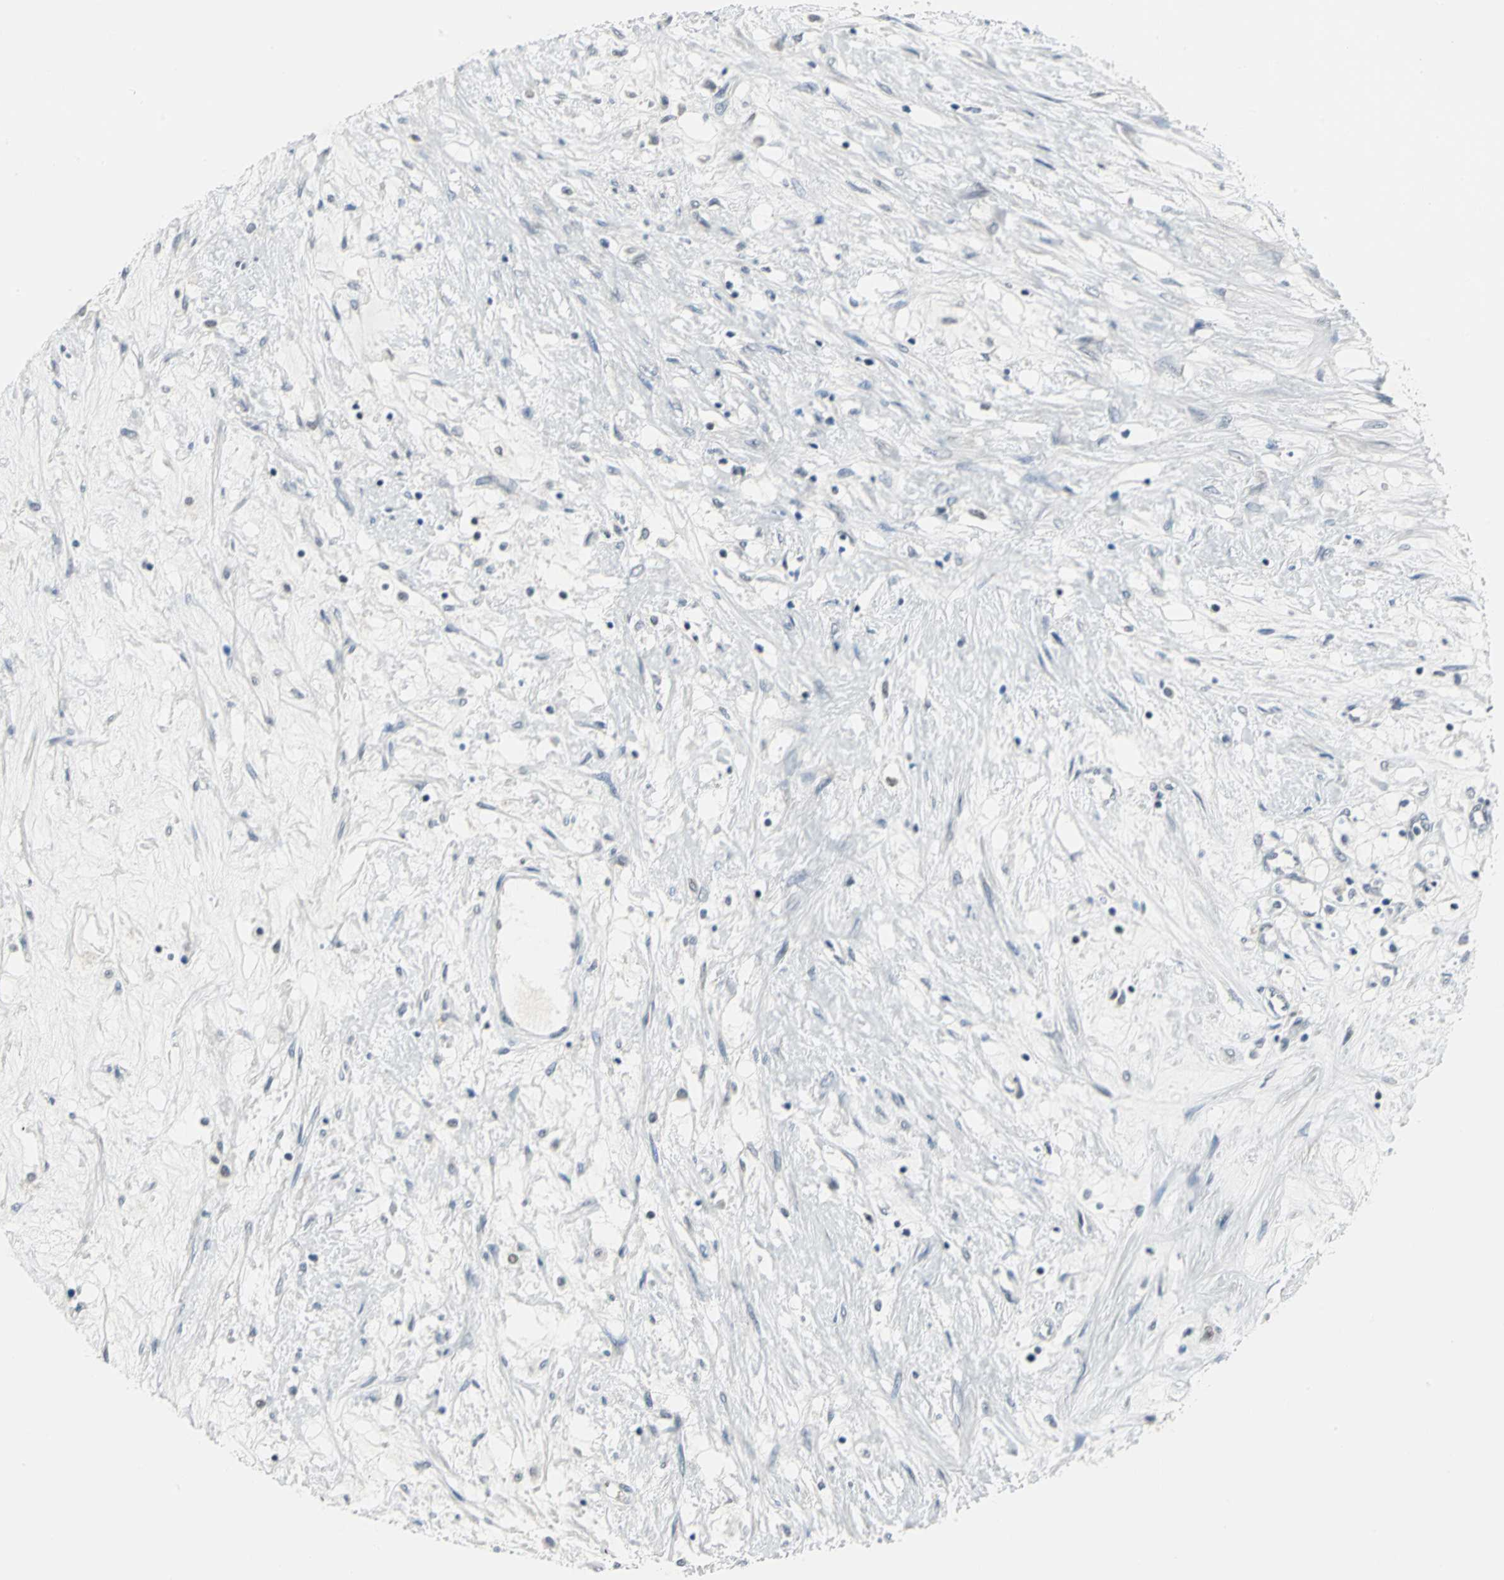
{"staining": {"intensity": "weak", "quantity": "<25%", "location": "nuclear"}, "tissue": "renal cancer", "cell_type": "Tumor cells", "image_type": "cancer", "snomed": [{"axis": "morphology", "description": "Adenocarcinoma, NOS"}, {"axis": "topography", "description": "Kidney"}], "caption": "Image shows no protein positivity in tumor cells of renal cancer tissue.", "gene": "GLI3", "patient": {"sex": "male", "age": 68}}